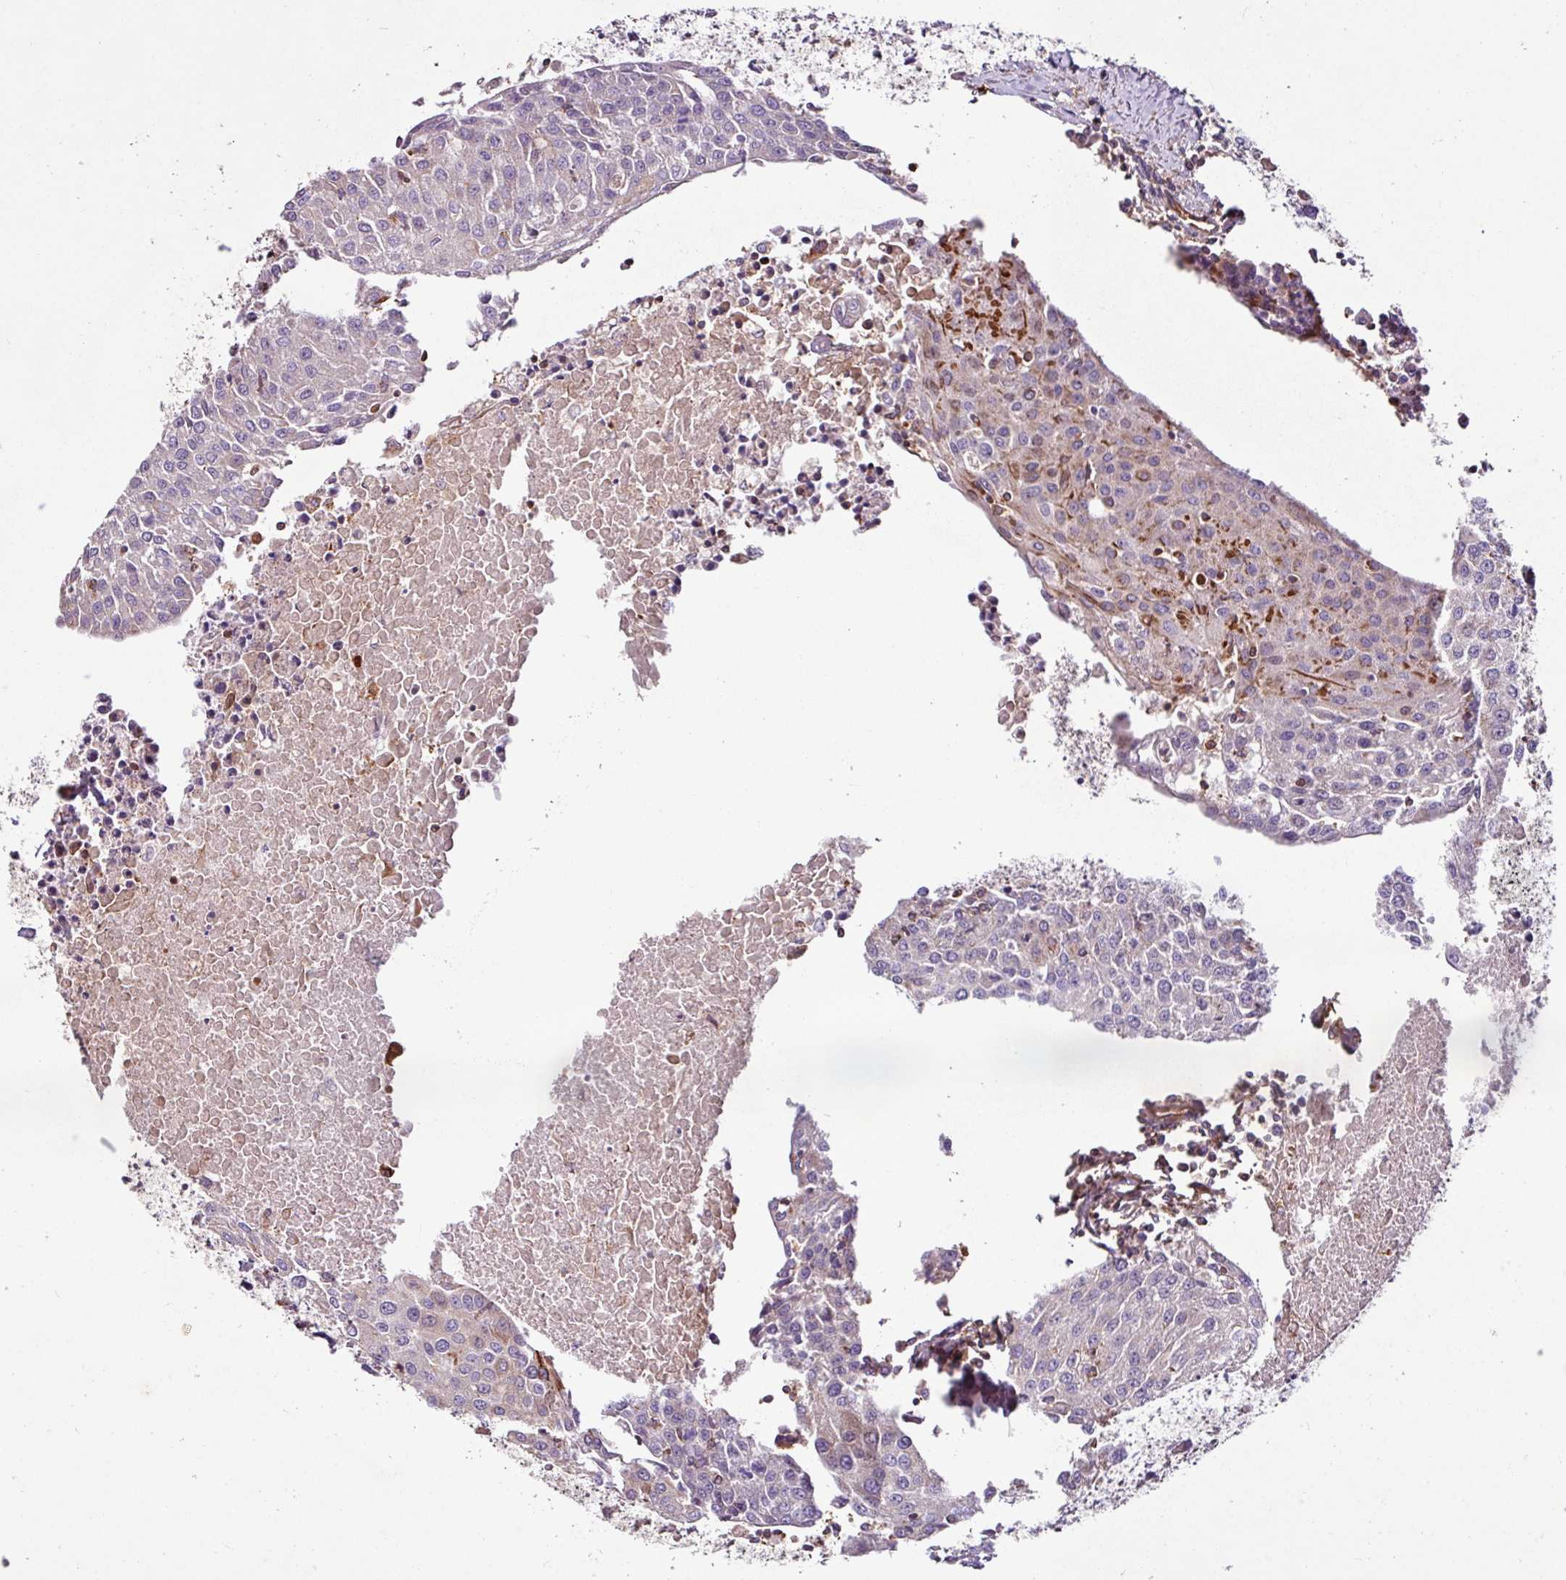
{"staining": {"intensity": "negative", "quantity": "none", "location": "none"}, "tissue": "urothelial cancer", "cell_type": "Tumor cells", "image_type": "cancer", "snomed": [{"axis": "morphology", "description": "Urothelial carcinoma, High grade"}, {"axis": "topography", "description": "Urinary bladder"}], "caption": "This photomicrograph is of urothelial carcinoma (high-grade) stained with immunohistochemistry to label a protein in brown with the nuclei are counter-stained blue. There is no expression in tumor cells.", "gene": "ZNF106", "patient": {"sex": "female", "age": 85}}